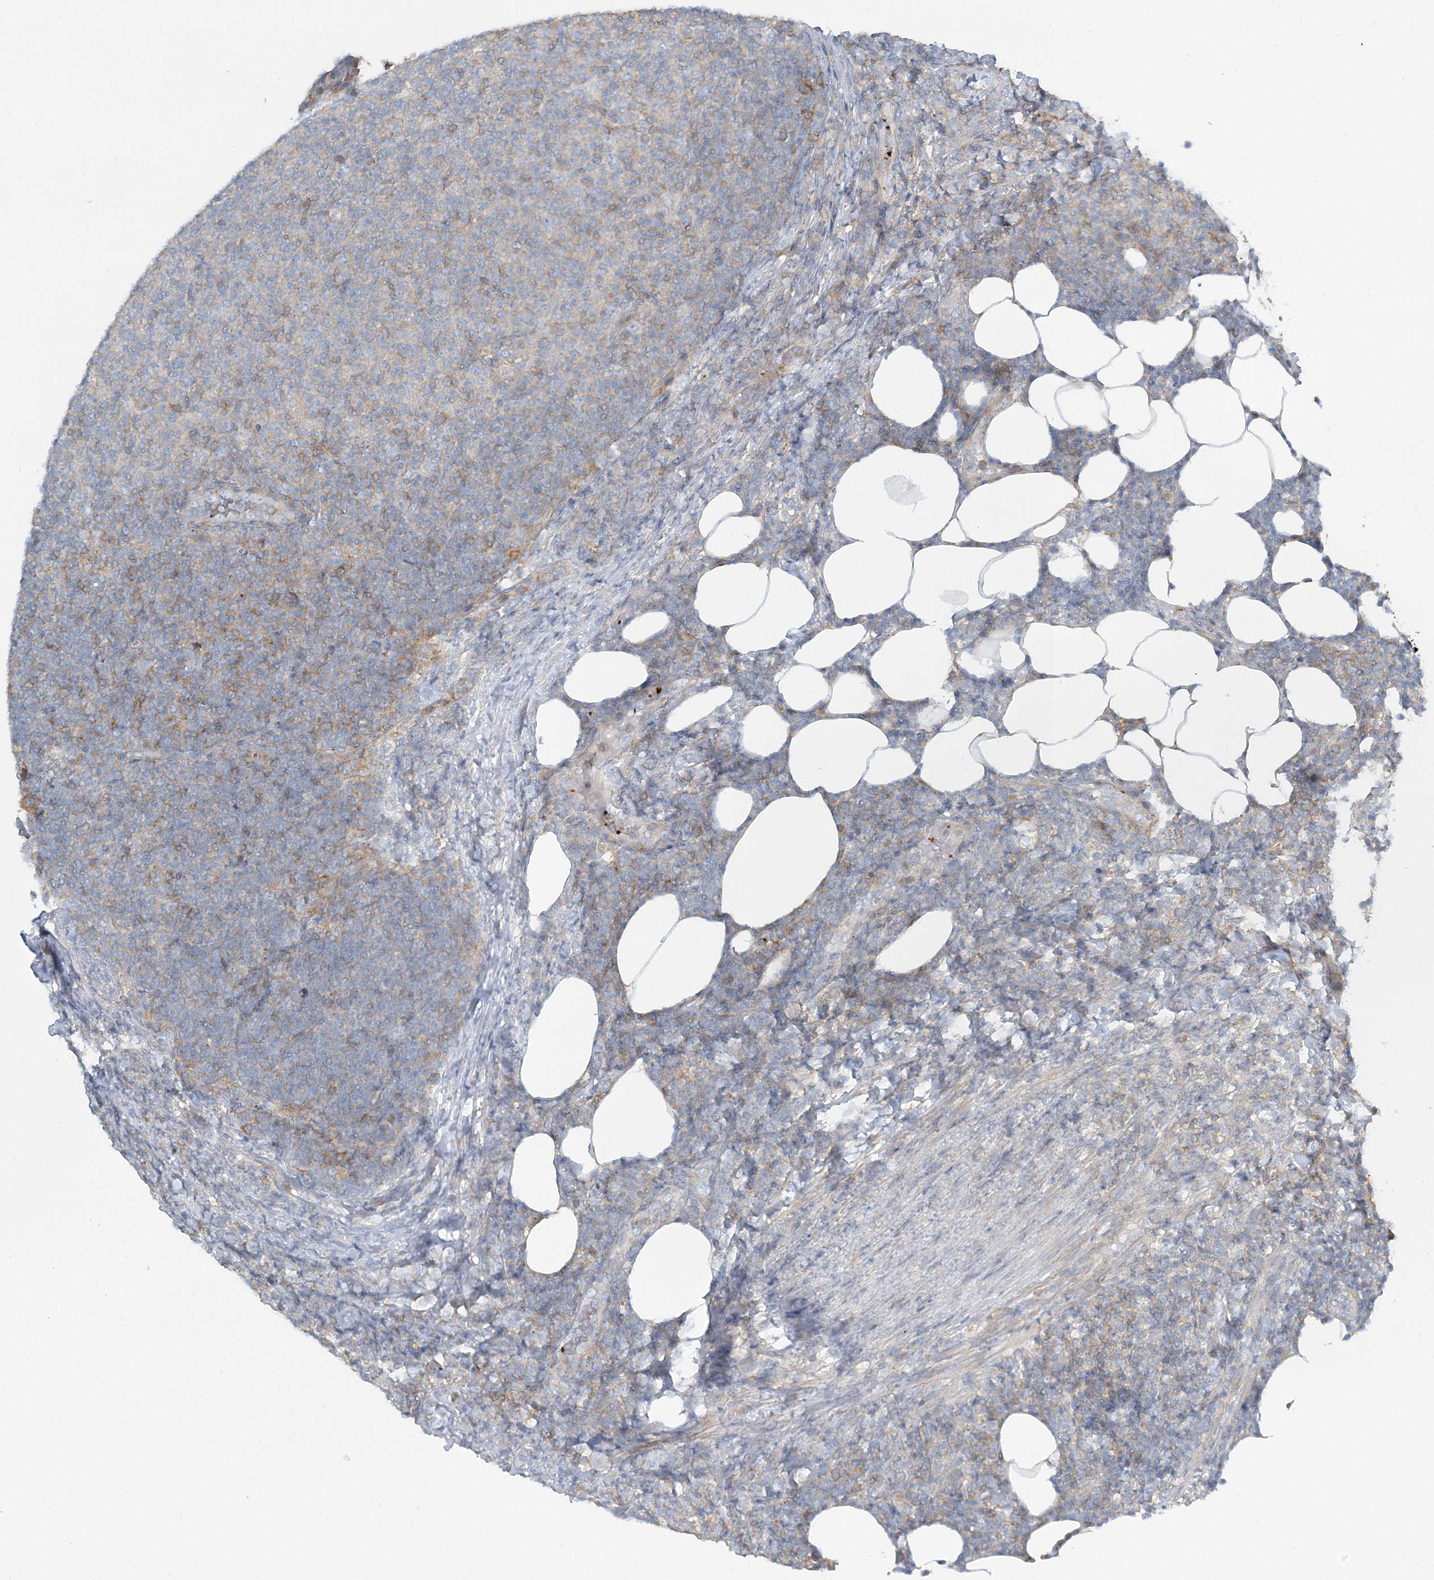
{"staining": {"intensity": "weak", "quantity": "<25%", "location": "cytoplasmic/membranous"}, "tissue": "lymphoma", "cell_type": "Tumor cells", "image_type": "cancer", "snomed": [{"axis": "morphology", "description": "Malignant lymphoma, non-Hodgkin's type, Low grade"}, {"axis": "topography", "description": "Lymph node"}], "caption": "Immunohistochemistry of human lymphoma shows no staining in tumor cells. Brightfield microscopy of immunohistochemistry stained with DAB (3,3'-diaminobenzidine) (brown) and hematoxylin (blue), captured at high magnification.", "gene": "CUEDC2", "patient": {"sex": "male", "age": 66}}